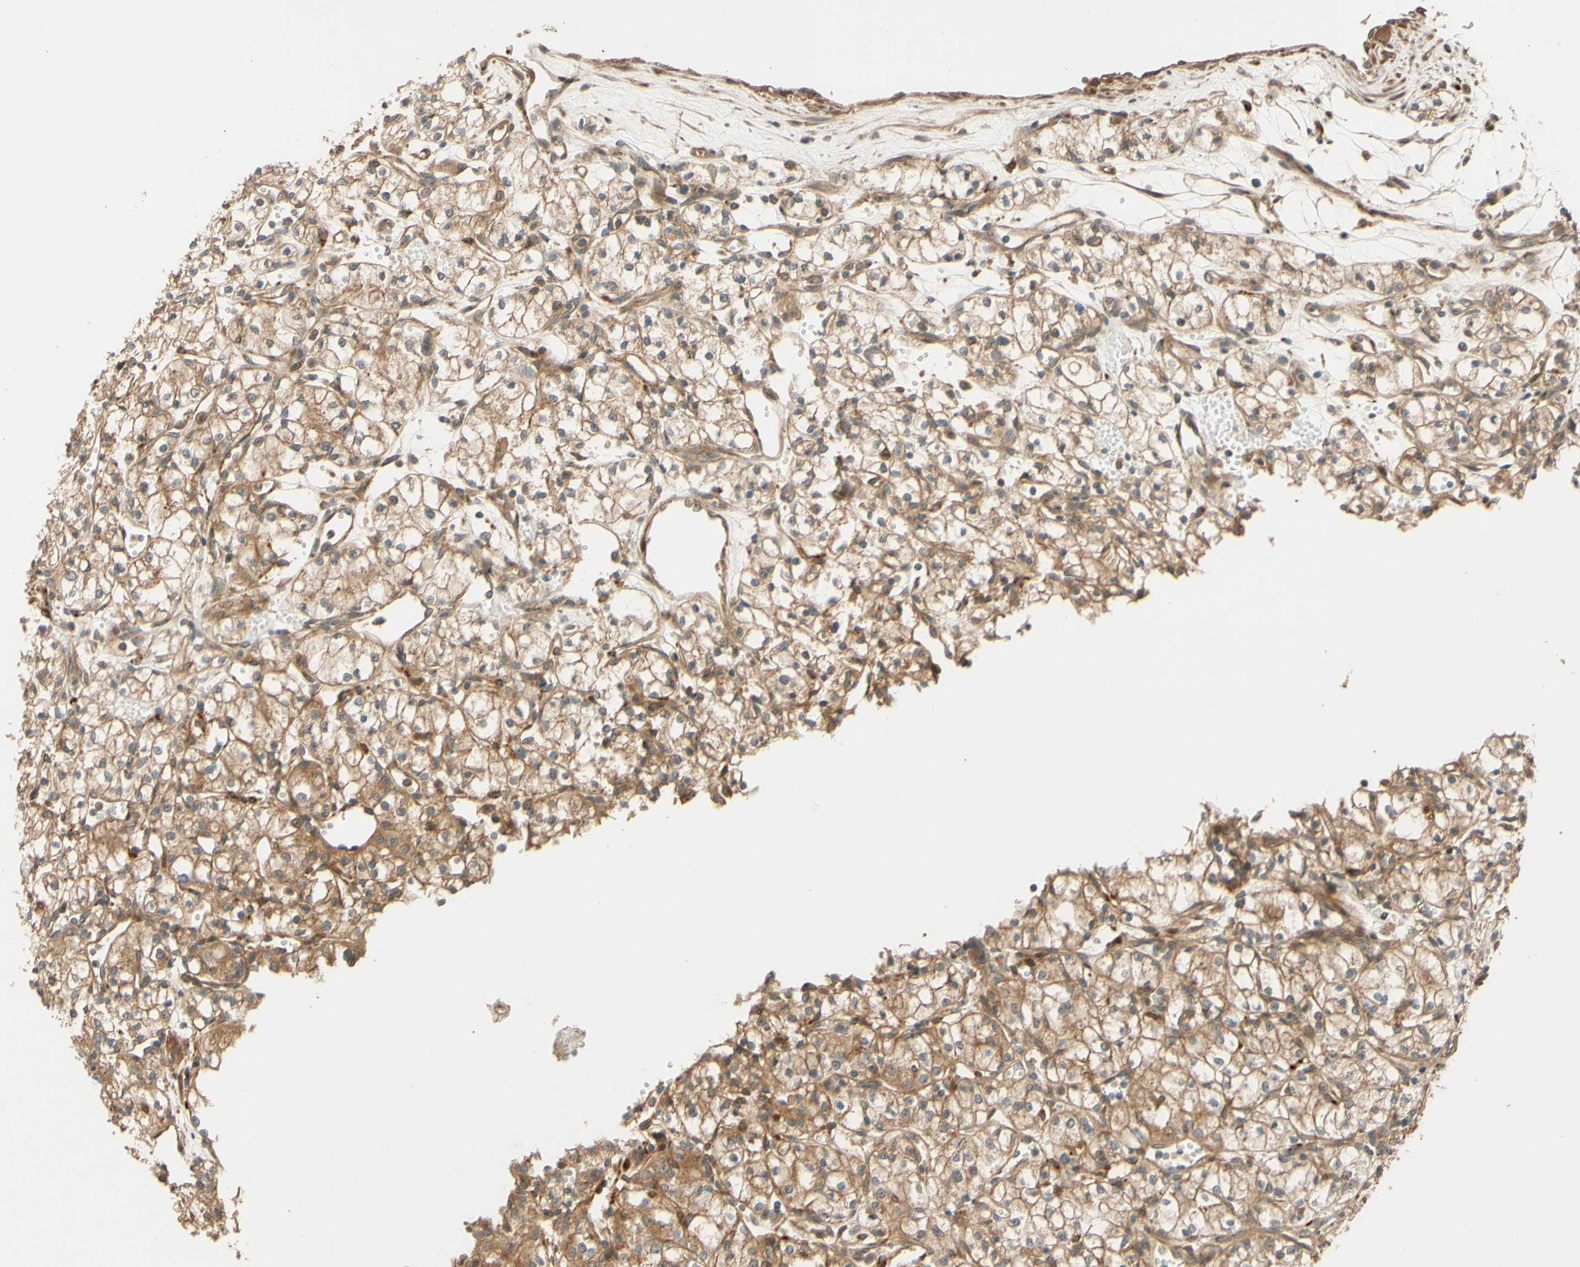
{"staining": {"intensity": "moderate", "quantity": ">75%", "location": "cytoplasmic/membranous"}, "tissue": "renal cancer", "cell_type": "Tumor cells", "image_type": "cancer", "snomed": [{"axis": "morphology", "description": "Normal tissue, NOS"}, {"axis": "morphology", "description": "Adenocarcinoma, NOS"}, {"axis": "topography", "description": "Kidney"}], "caption": "Immunohistochemistry (IHC) (DAB (3,3'-diaminobenzidine)) staining of human adenocarcinoma (renal) shows moderate cytoplasmic/membranous protein staining in approximately >75% of tumor cells.", "gene": "RNF19A", "patient": {"sex": "male", "age": 59}}